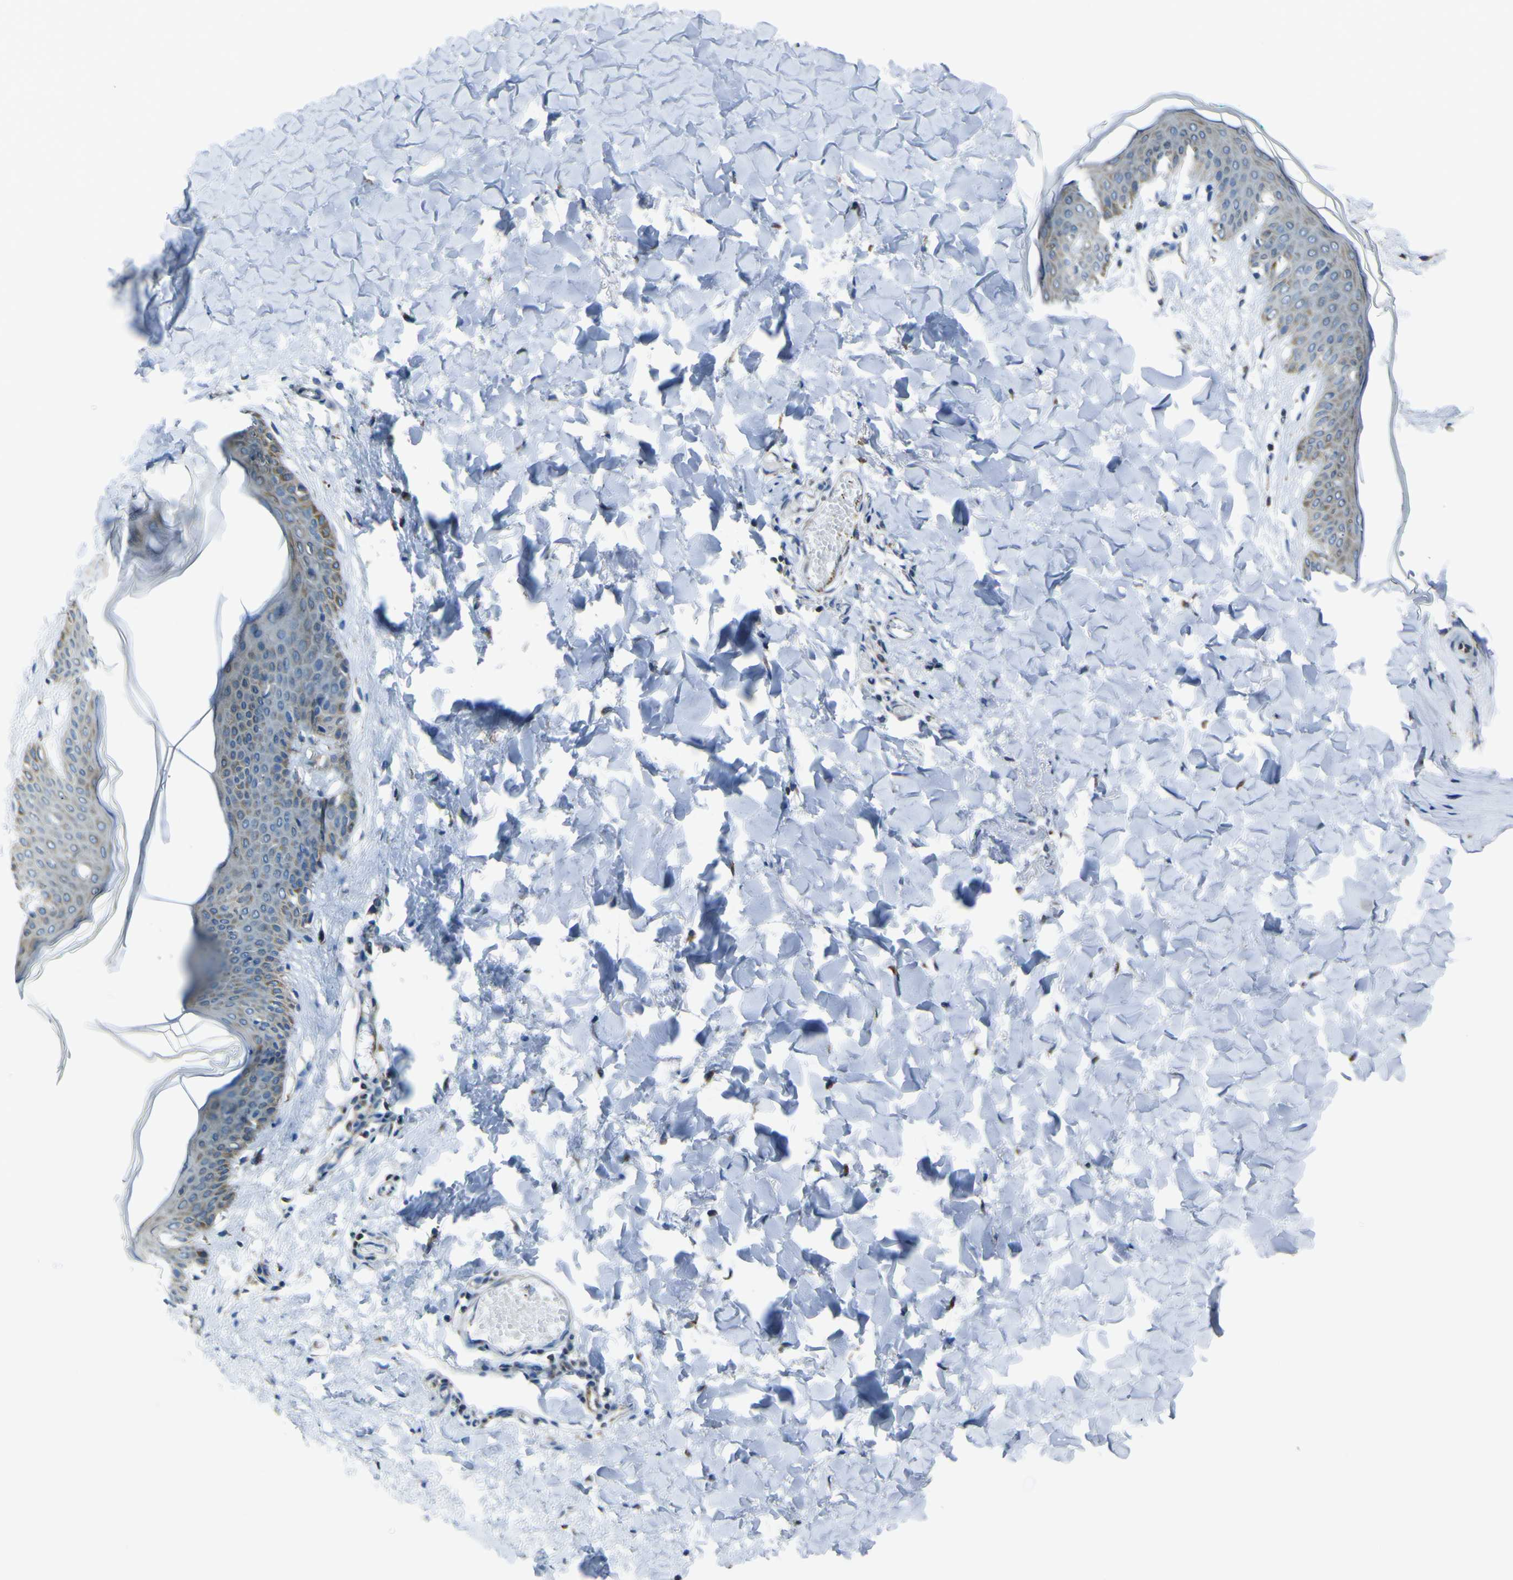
{"staining": {"intensity": "moderate", "quantity": "25%-75%", "location": "cytoplasmic/membranous"}, "tissue": "skin", "cell_type": "Fibroblasts", "image_type": "normal", "snomed": [{"axis": "morphology", "description": "Normal tissue, NOS"}, {"axis": "topography", "description": "Skin"}], "caption": "Brown immunohistochemical staining in benign human skin exhibits moderate cytoplasmic/membranous positivity in approximately 25%-75% of fibroblasts. (DAB IHC with brightfield microscopy, high magnification).", "gene": "STIM1", "patient": {"sex": "female", "age": 17}}